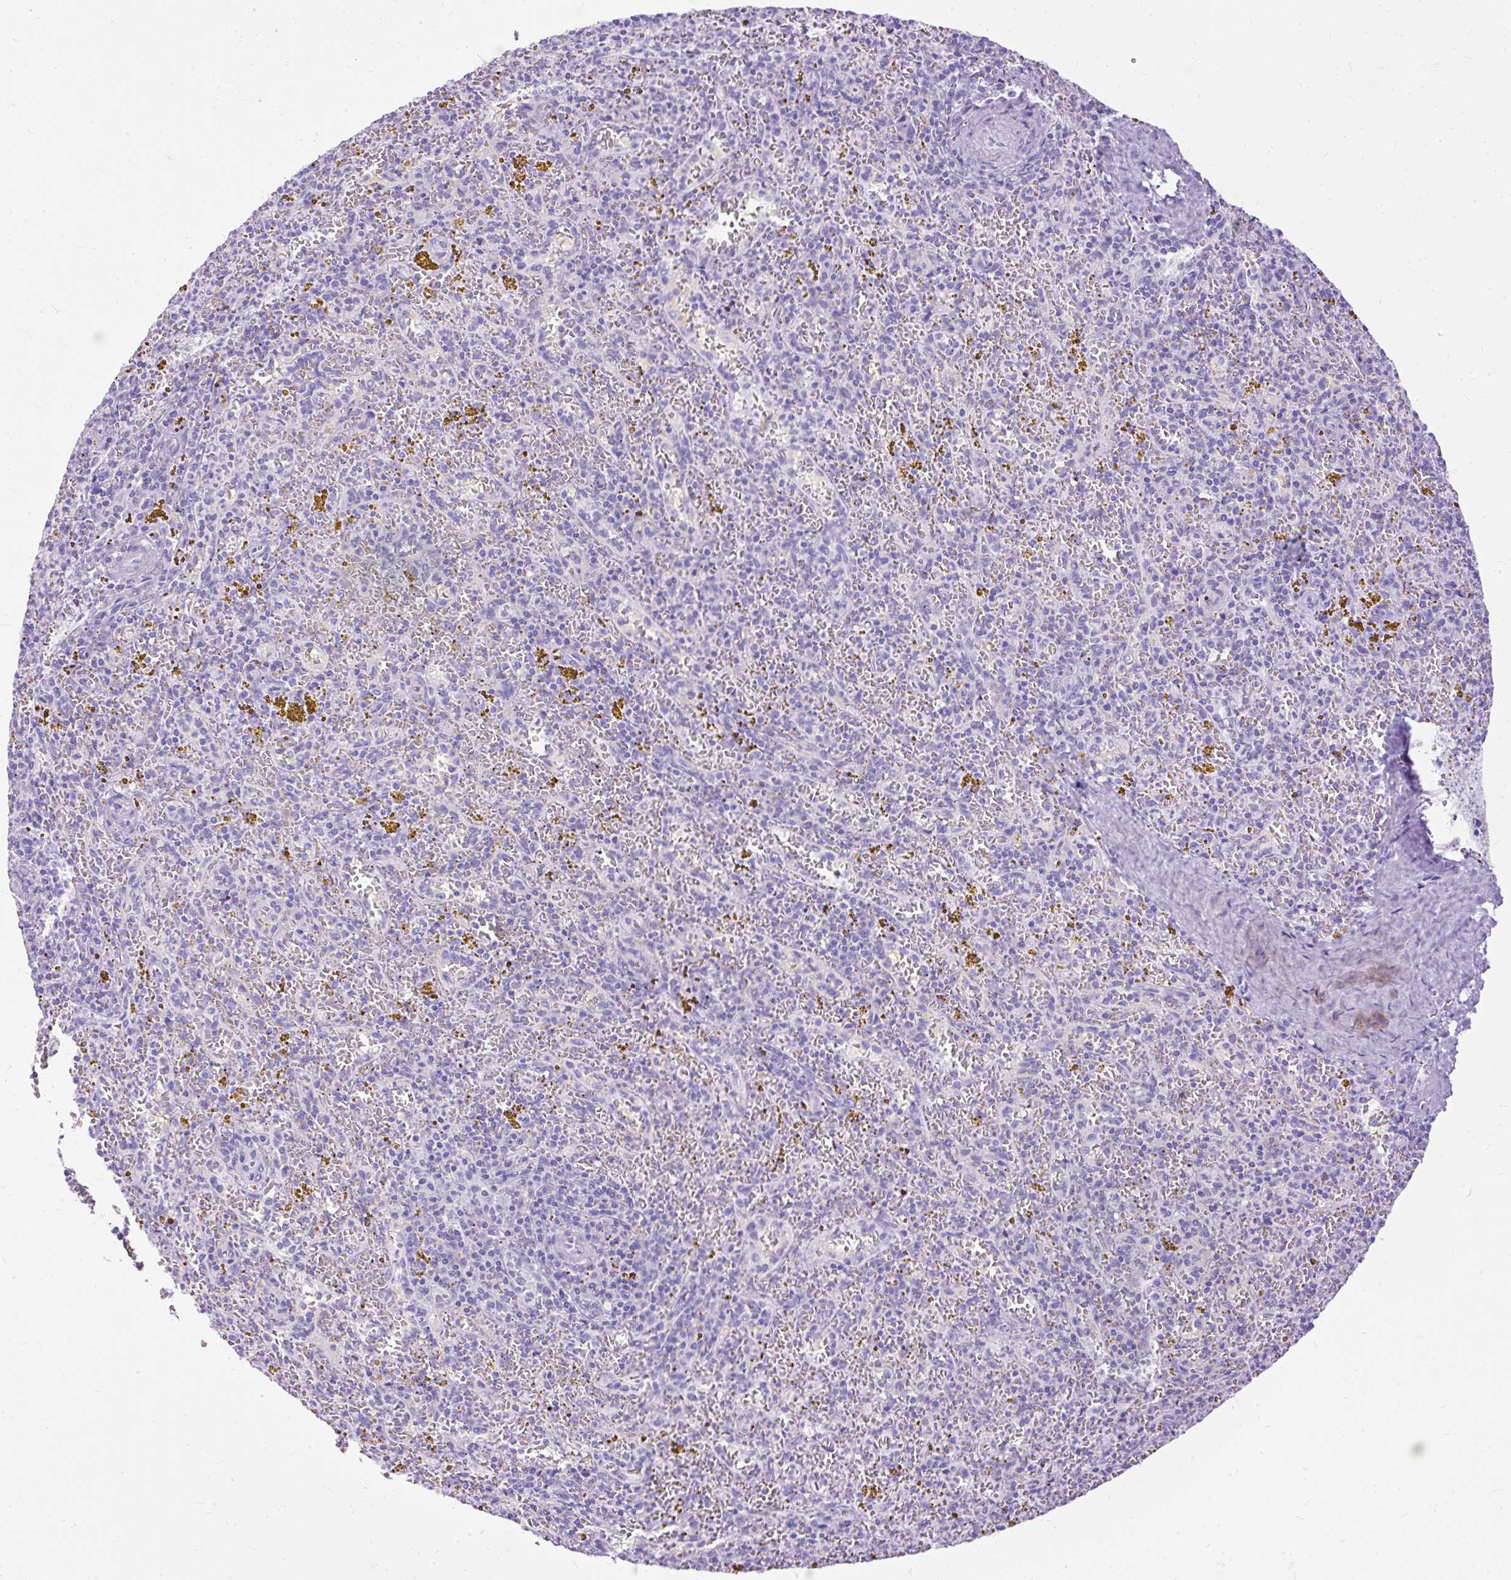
{"staining": {"intensity": "negative", "quantity": "none", "location": "none"}, "tissue": "spleen", "cell_type": "Cells in red pulp", "image_type": "normal", "snomed": [{"axis": "morphology", "description": "Normal tissue, NOS"}, {"axis": "topography", "description": "Spleen"}], "caption": "The histopathology image displays no significant expression in cells in red pulp of spleen.", "gene": "HEY1", "patient": {"sex": "male", "age": 57}}